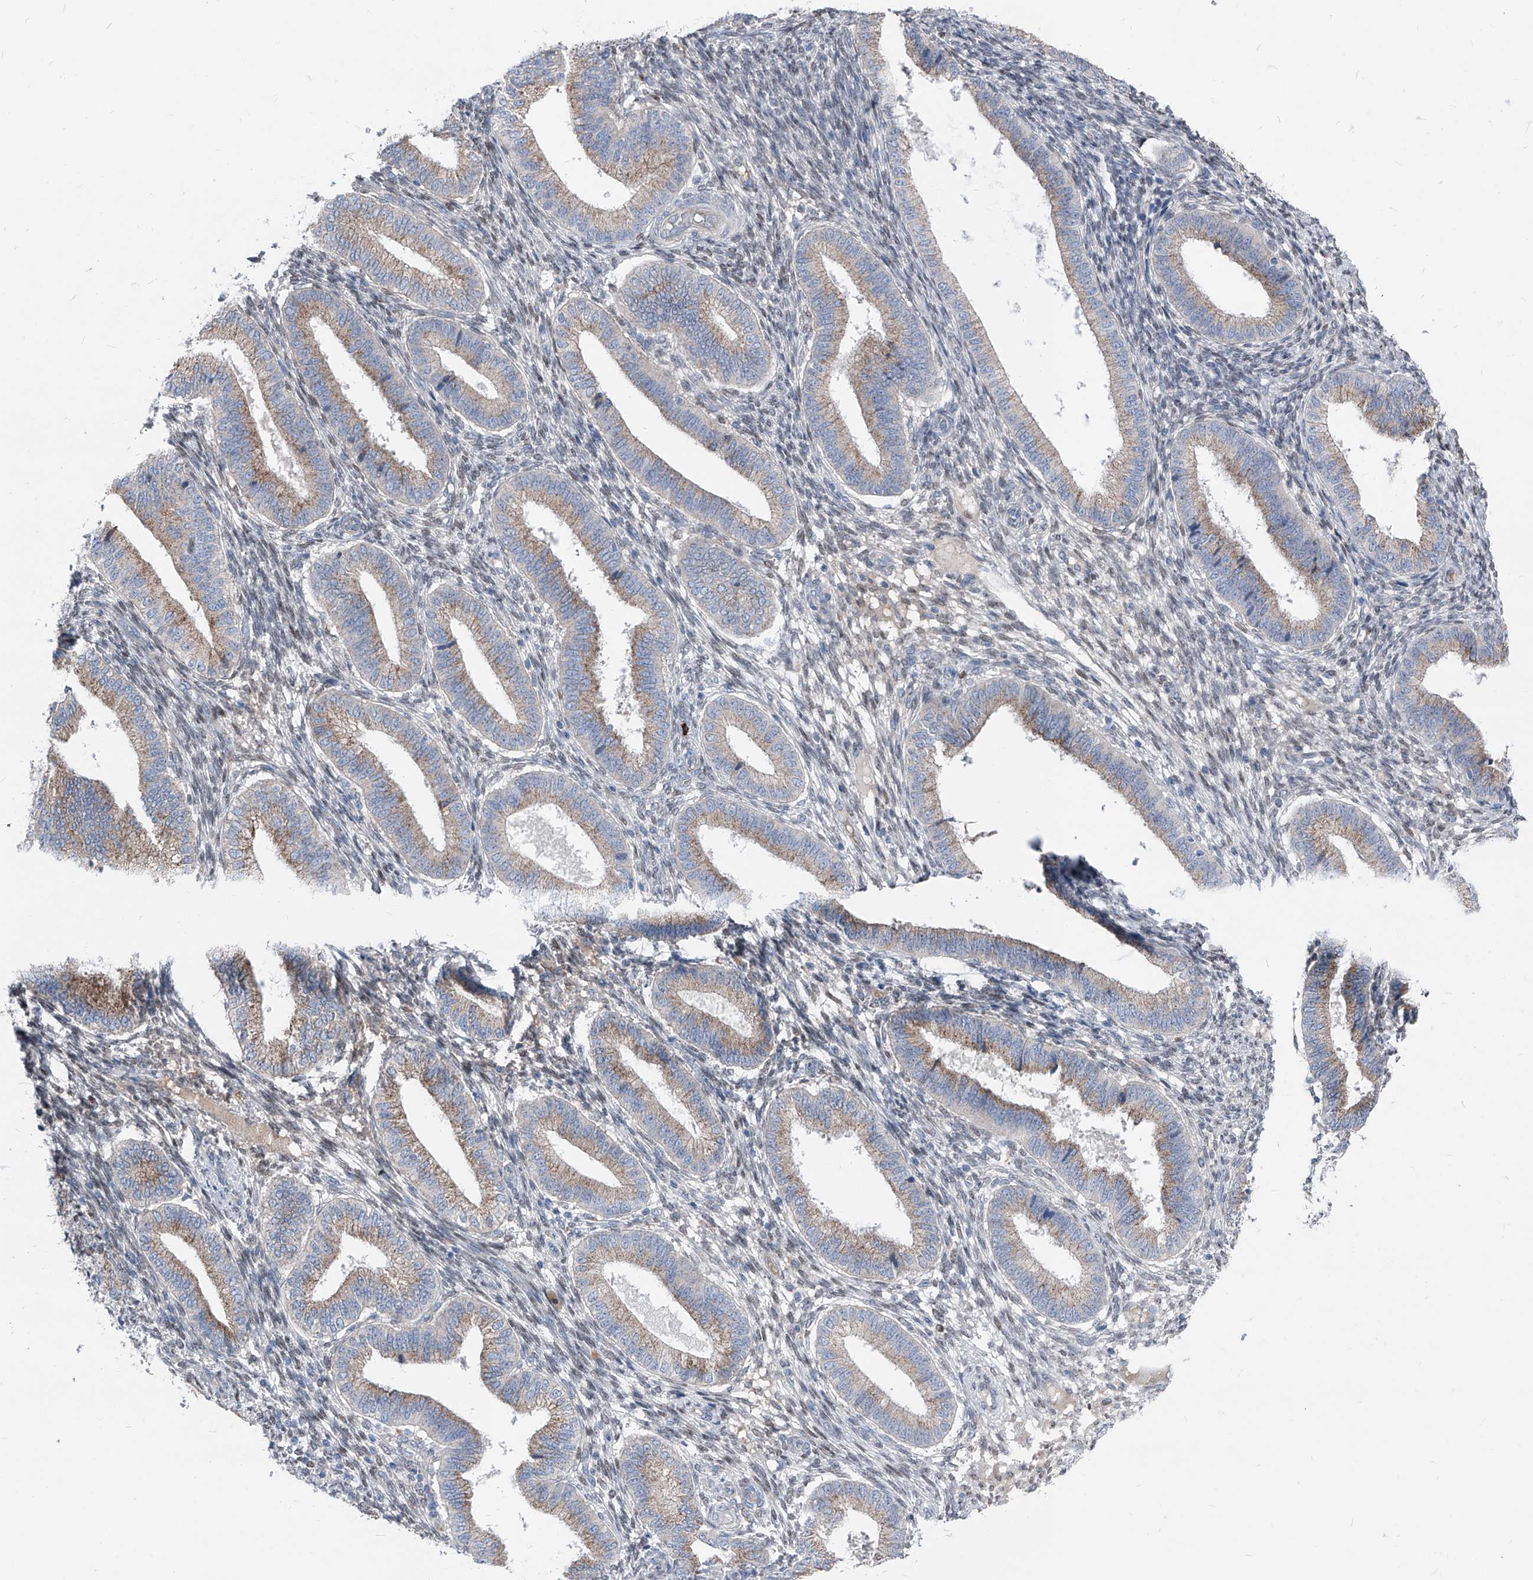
{"staining": {"intensity": "weak", "quantity": "<25%", "location": "nuclear"}, "tissue": "endometrium", "cell_type": "Cells in endometrial stroma", "image_type": "normal", "snomed": [{"axis": "morphology", "description": "Normal tissue, NOS"}, {"axis": "topography", "description": "Endometrium"}], "caption": "The histopathology image demonstrates no staining of cells in endometrial stroma in unremarkable endometrium. The staining was performed using DAB (3,3'-diaminobenzidine) to visualize the protein expression in brown, while the nuclei were stained in blue with hematoxylin (Magnification: 20x).", "gene": "AGPS", "patient": {"sex": "female", "age": 39}}